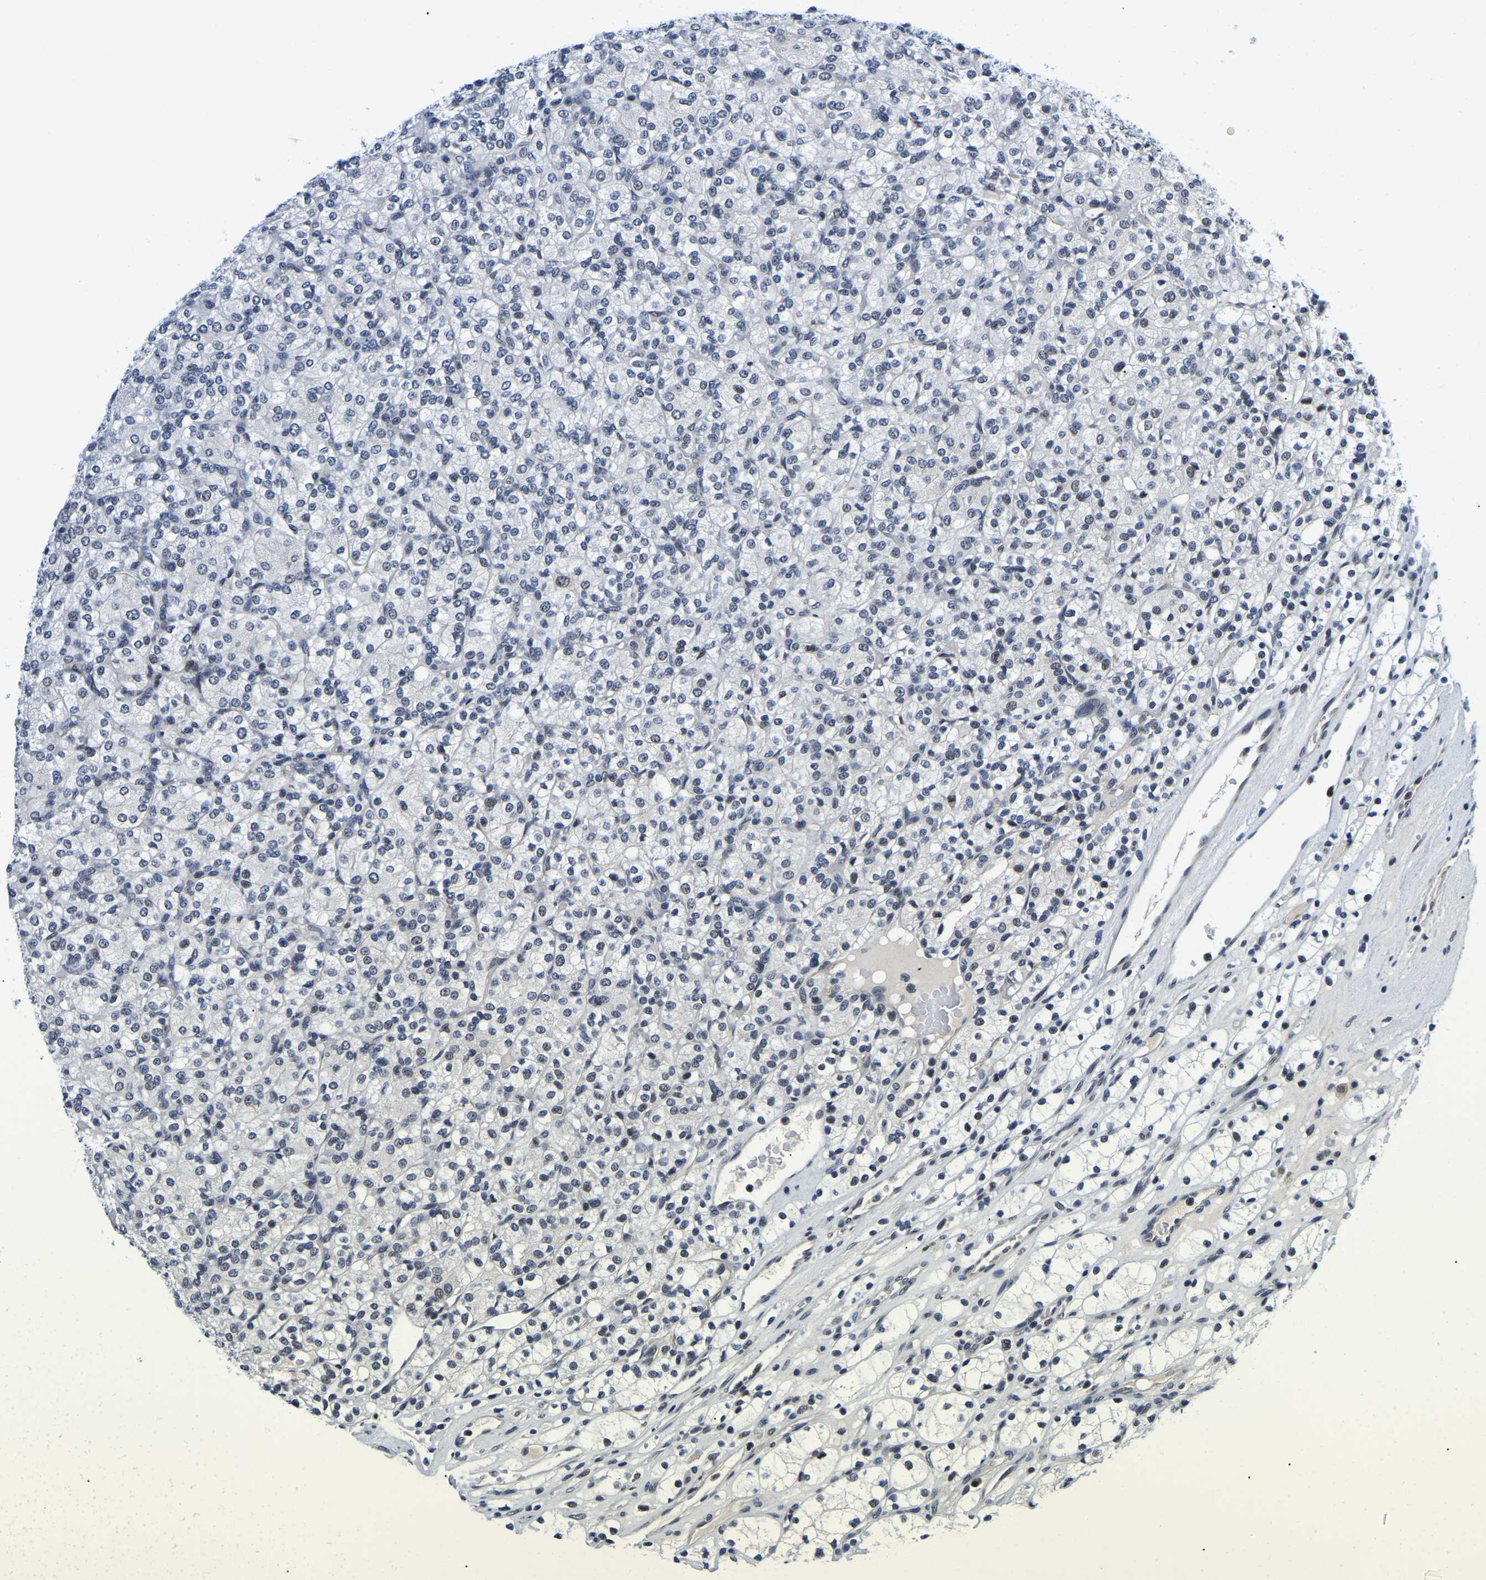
{"staining": {"intensity": "negative", "quantity": "none", "location": "none"}, "tissue": "renal cancer", "cell_type": "Tumor cells", "image_type": "cancer", "snomed": [{"axis": "morphology", "description": "Adenocarcinoma, NOS"}, {"axis": "topography", "description": "Kidney"}], "caption": "DAB immunohistochemical staining of human renal cancer reveals no significant expression in tumor cells. The staining was performed using DAB to visualize the protein expression in brown, while the nuclei were stained in blue with hematoxylin (Magnification: 20x).", "gene": "POLDIP3", "patient": {"sex": "male", "age": 77}}